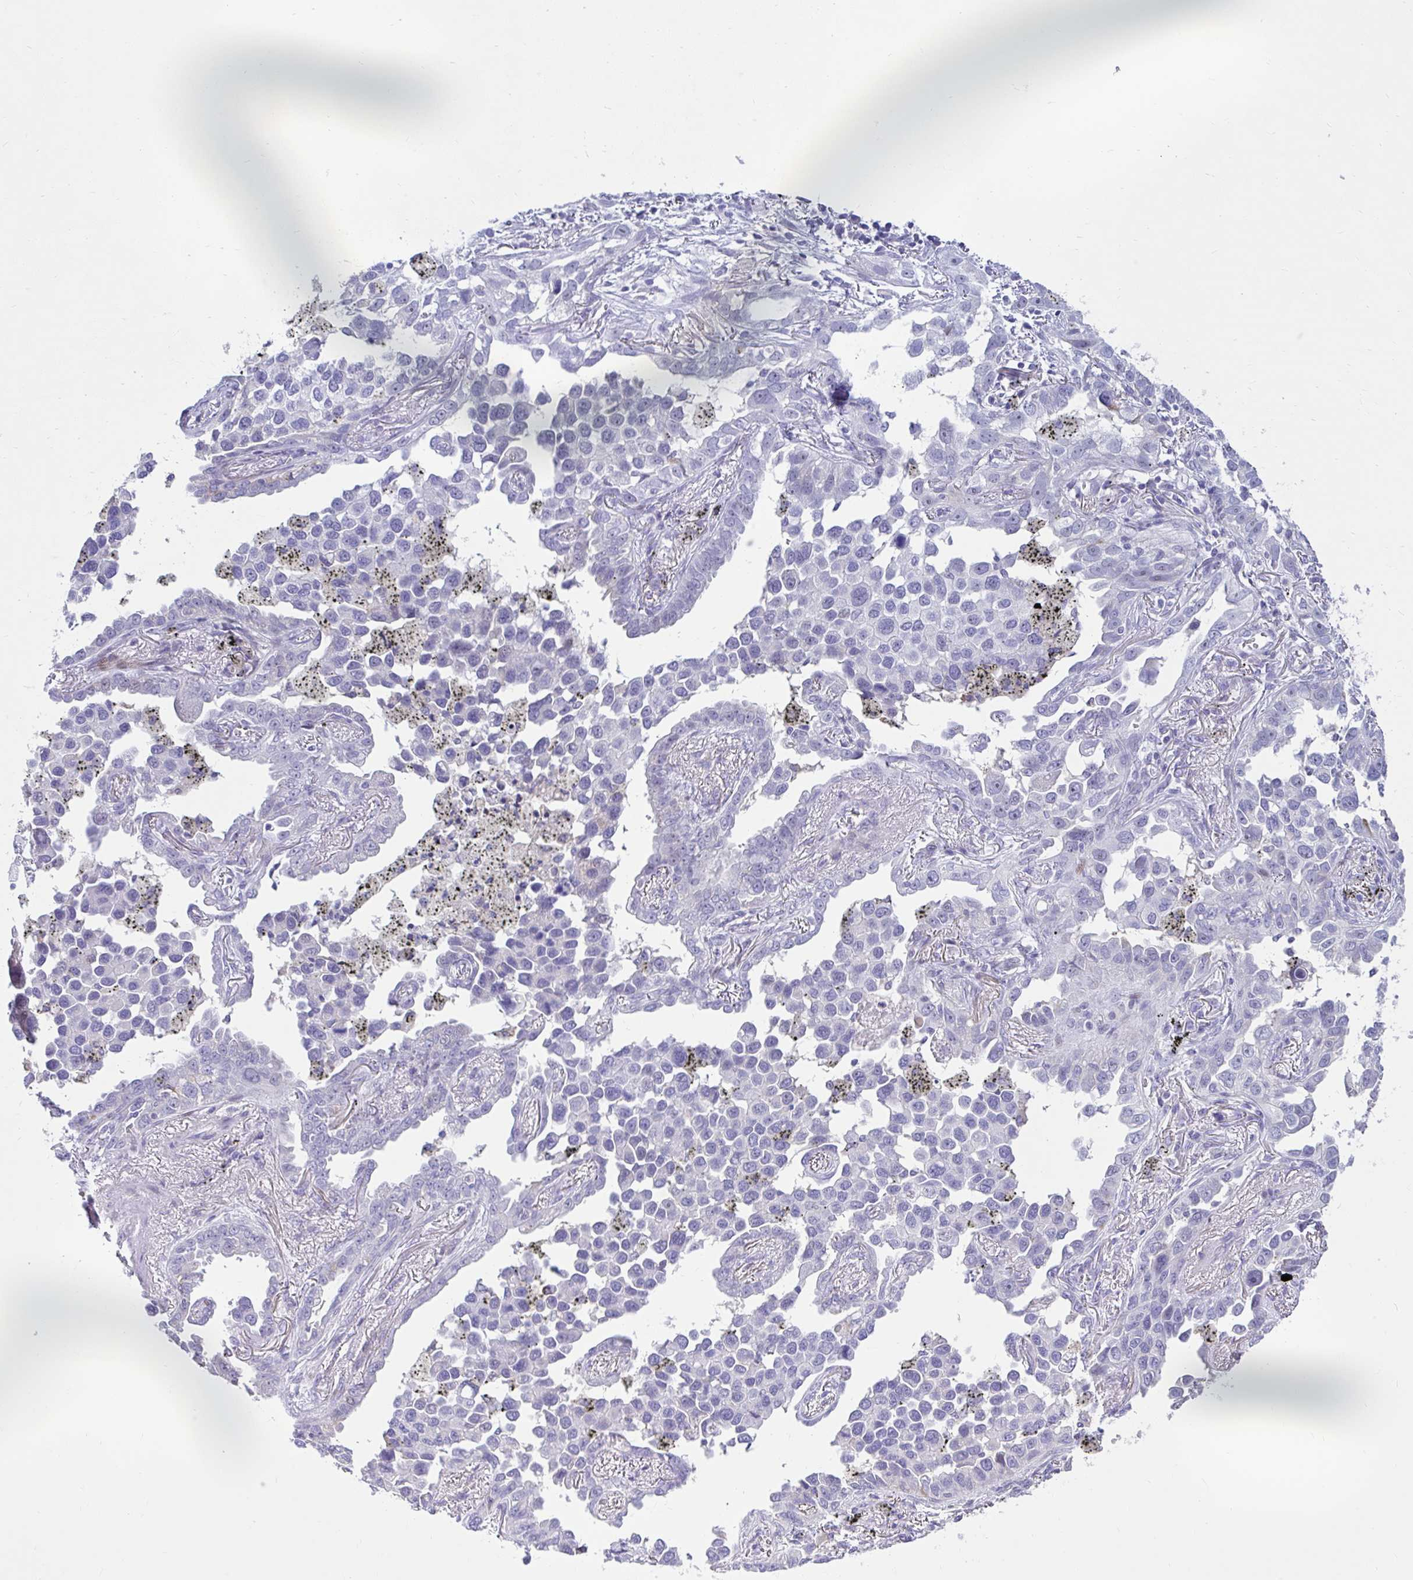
{"staining": {"intensity": "negative", "quantity": "none", "location": "none"}, "tissue": "lung cancer", "cell_type": "Tumor cells", "image_type": "cancer", "snomed": [{"axis": "morphology", "description": "Adenocarcinoma, NOS"}, {"axis": "topography", "description": "Lung"}], "caption": "DAB (3,3'-diaminobenzidine) immunohistochemical staining of human lung adenocarcinoma reveals no significant expression in tumor cells. (Stains: DAB (3,3'-diaminobenzidine) immunohistochemistry with hematoxylin counter stain, Microscopy: brightfield microscopy at high magnification).", "gene": "NHLH2", "patient": {"sex": "male", "age": 67}}